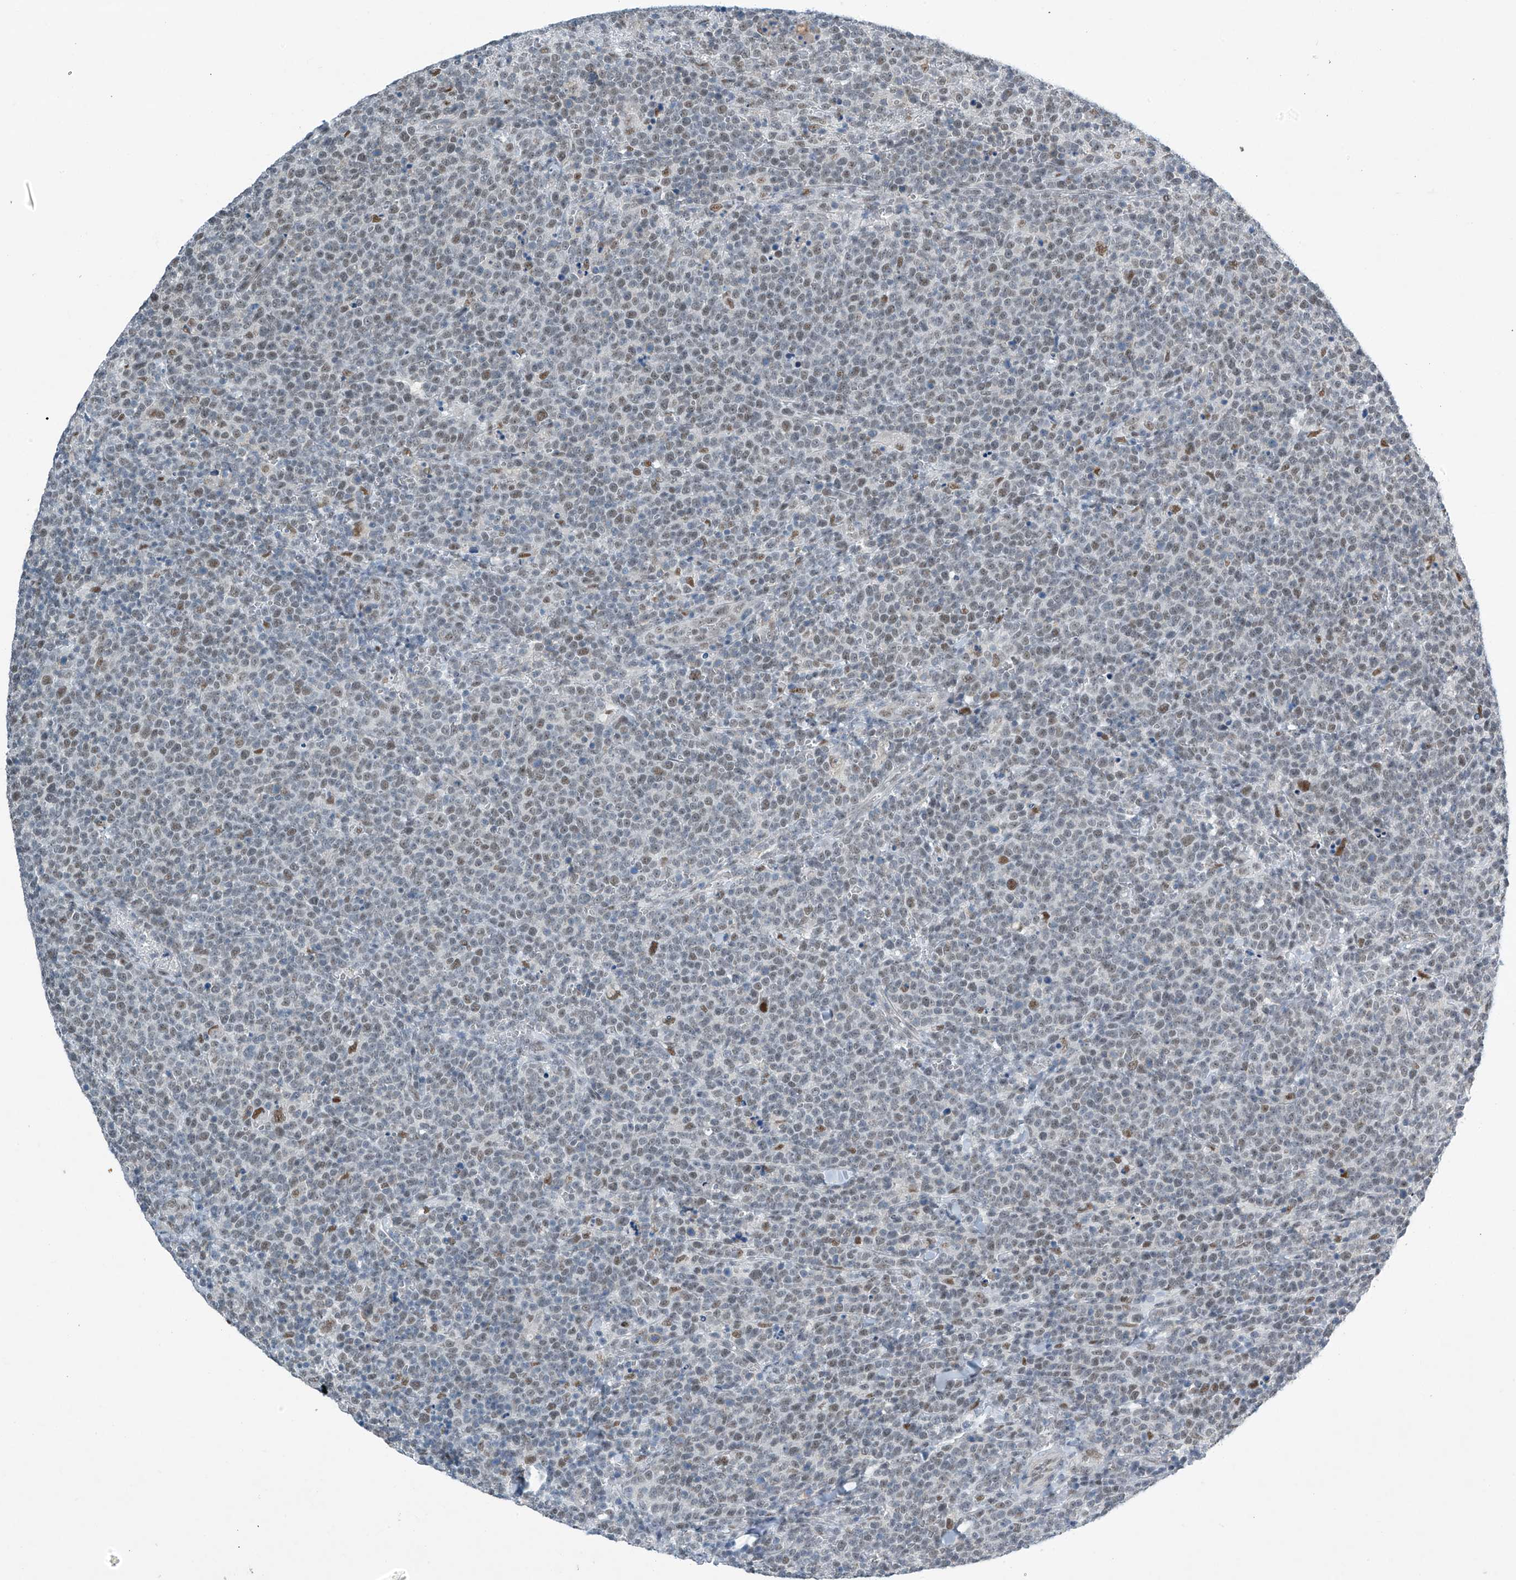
{"staining": {"intensity": "weak", "quantity": "25%-75%", "location": "nuclear"}, "tissue": "lymphoma", "cell_type": "Tumor cells", "image_type": "cancer", "snomed": [{"axis": "morphology", "description": "Malignant lymphoma, non-Hodgkin's type, High grade"}, {"axis": "topography", "description": "Lymph node"}], "caption": "This is a micrograph of immunohistochemistry staining of lymphoma, which shows weak positivity in the nuclear of tumor cells.", "gene": "TAF8", "patient": {"sex": "male", "age": 61}}